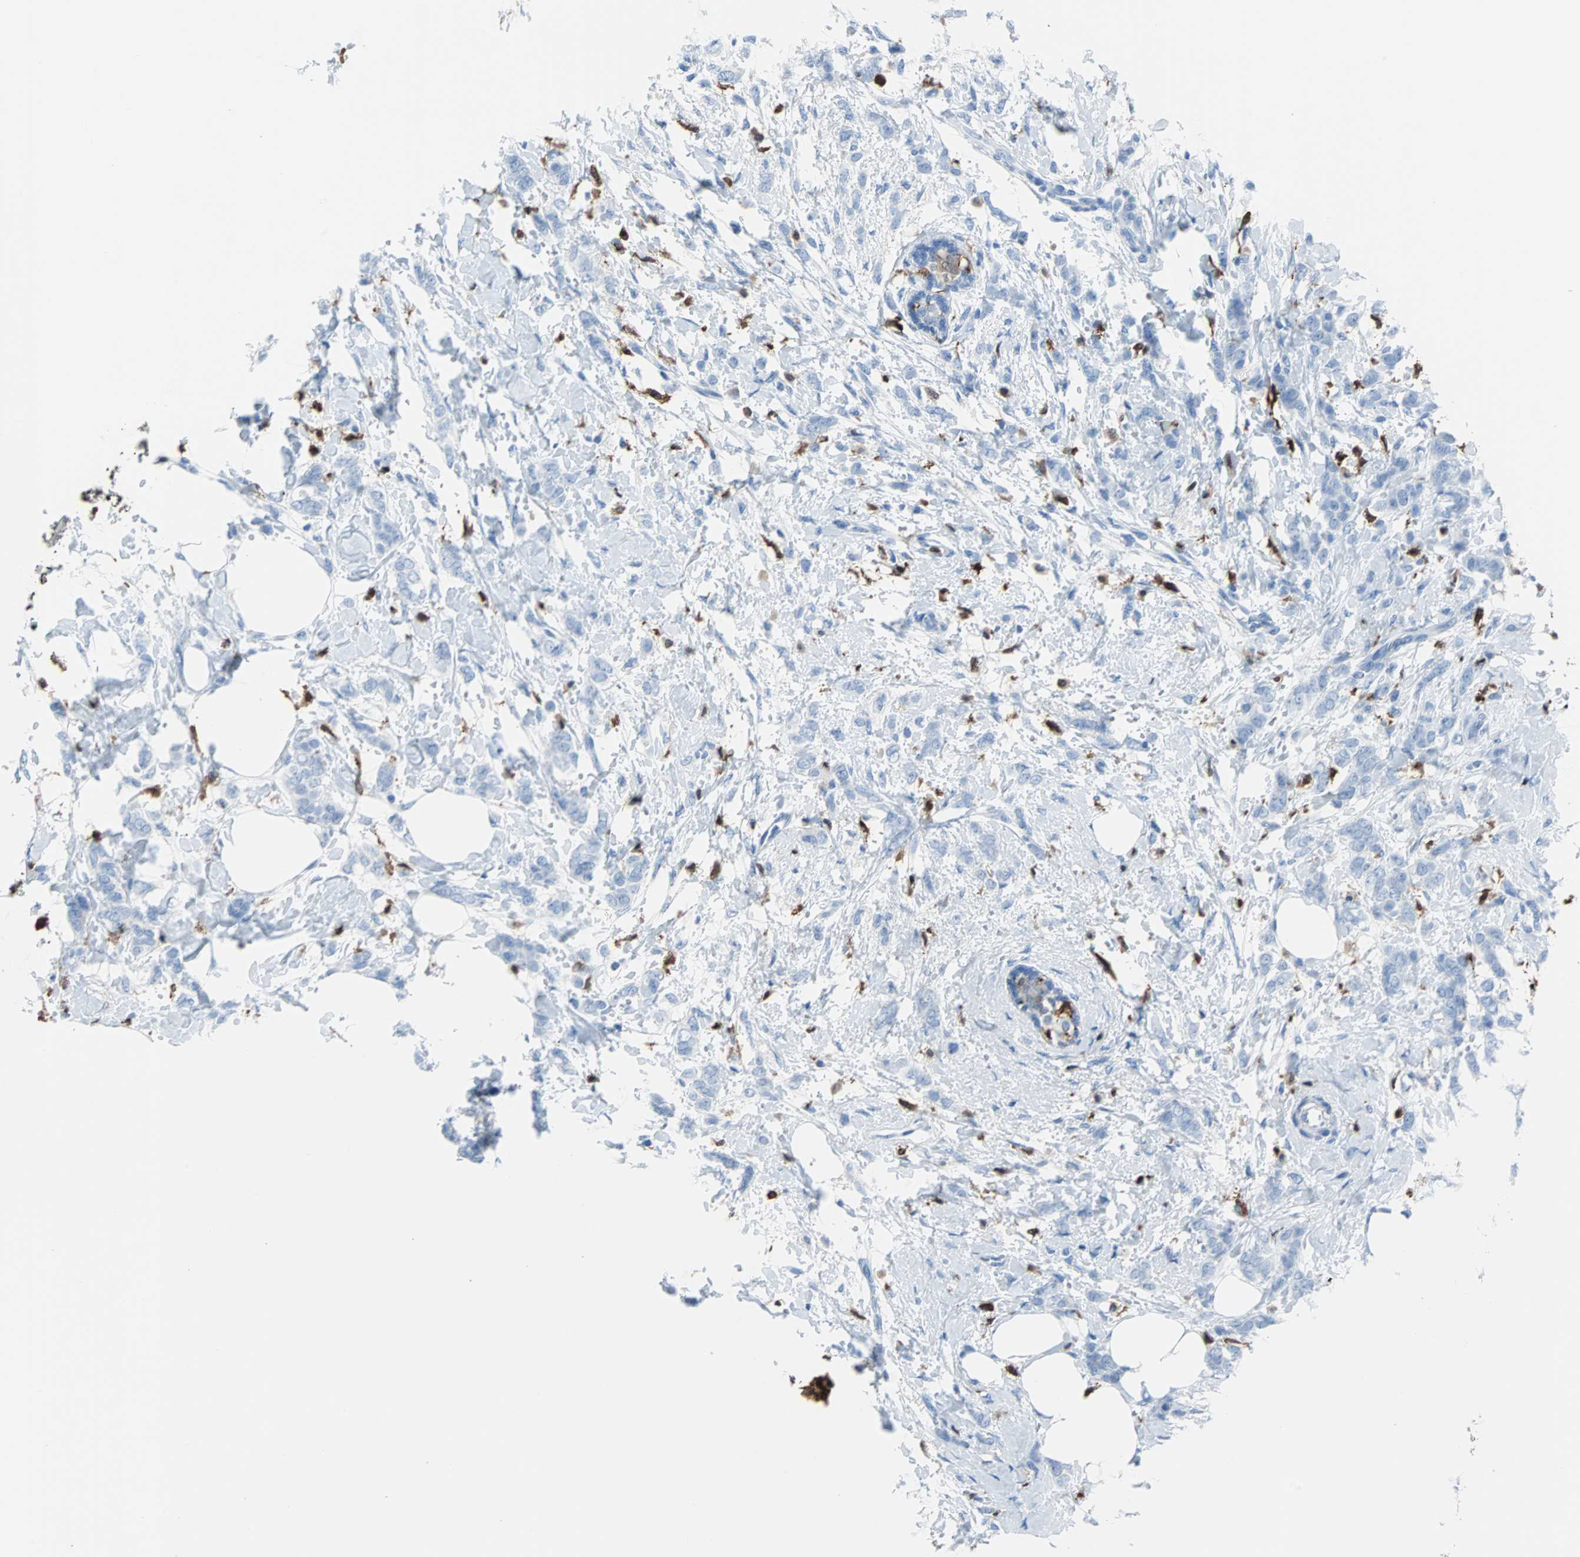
{"staining": {"intensity": "negative", "quantity": "none", "location": "none"}, "tissue": "breast cancer", "cell_type": "Tumor cells", "image_type": "cancer", "snomed": [{"axis": "morphology", "description": "Lobular carcinoma, in situ"}, {"axis": "morphology", "description": "Lobular carcinoma"}, {"axis": "topography", "description": "Breast"}], "caption": "Lobular carcinoma (breast) was stained to show a protein in brown. There is no significant staining in tumor cells. (DAB immunohistochemistry (IHC), high magnification).", "gene": "SYK", "patient": {"sex": "female", "age": 41}}